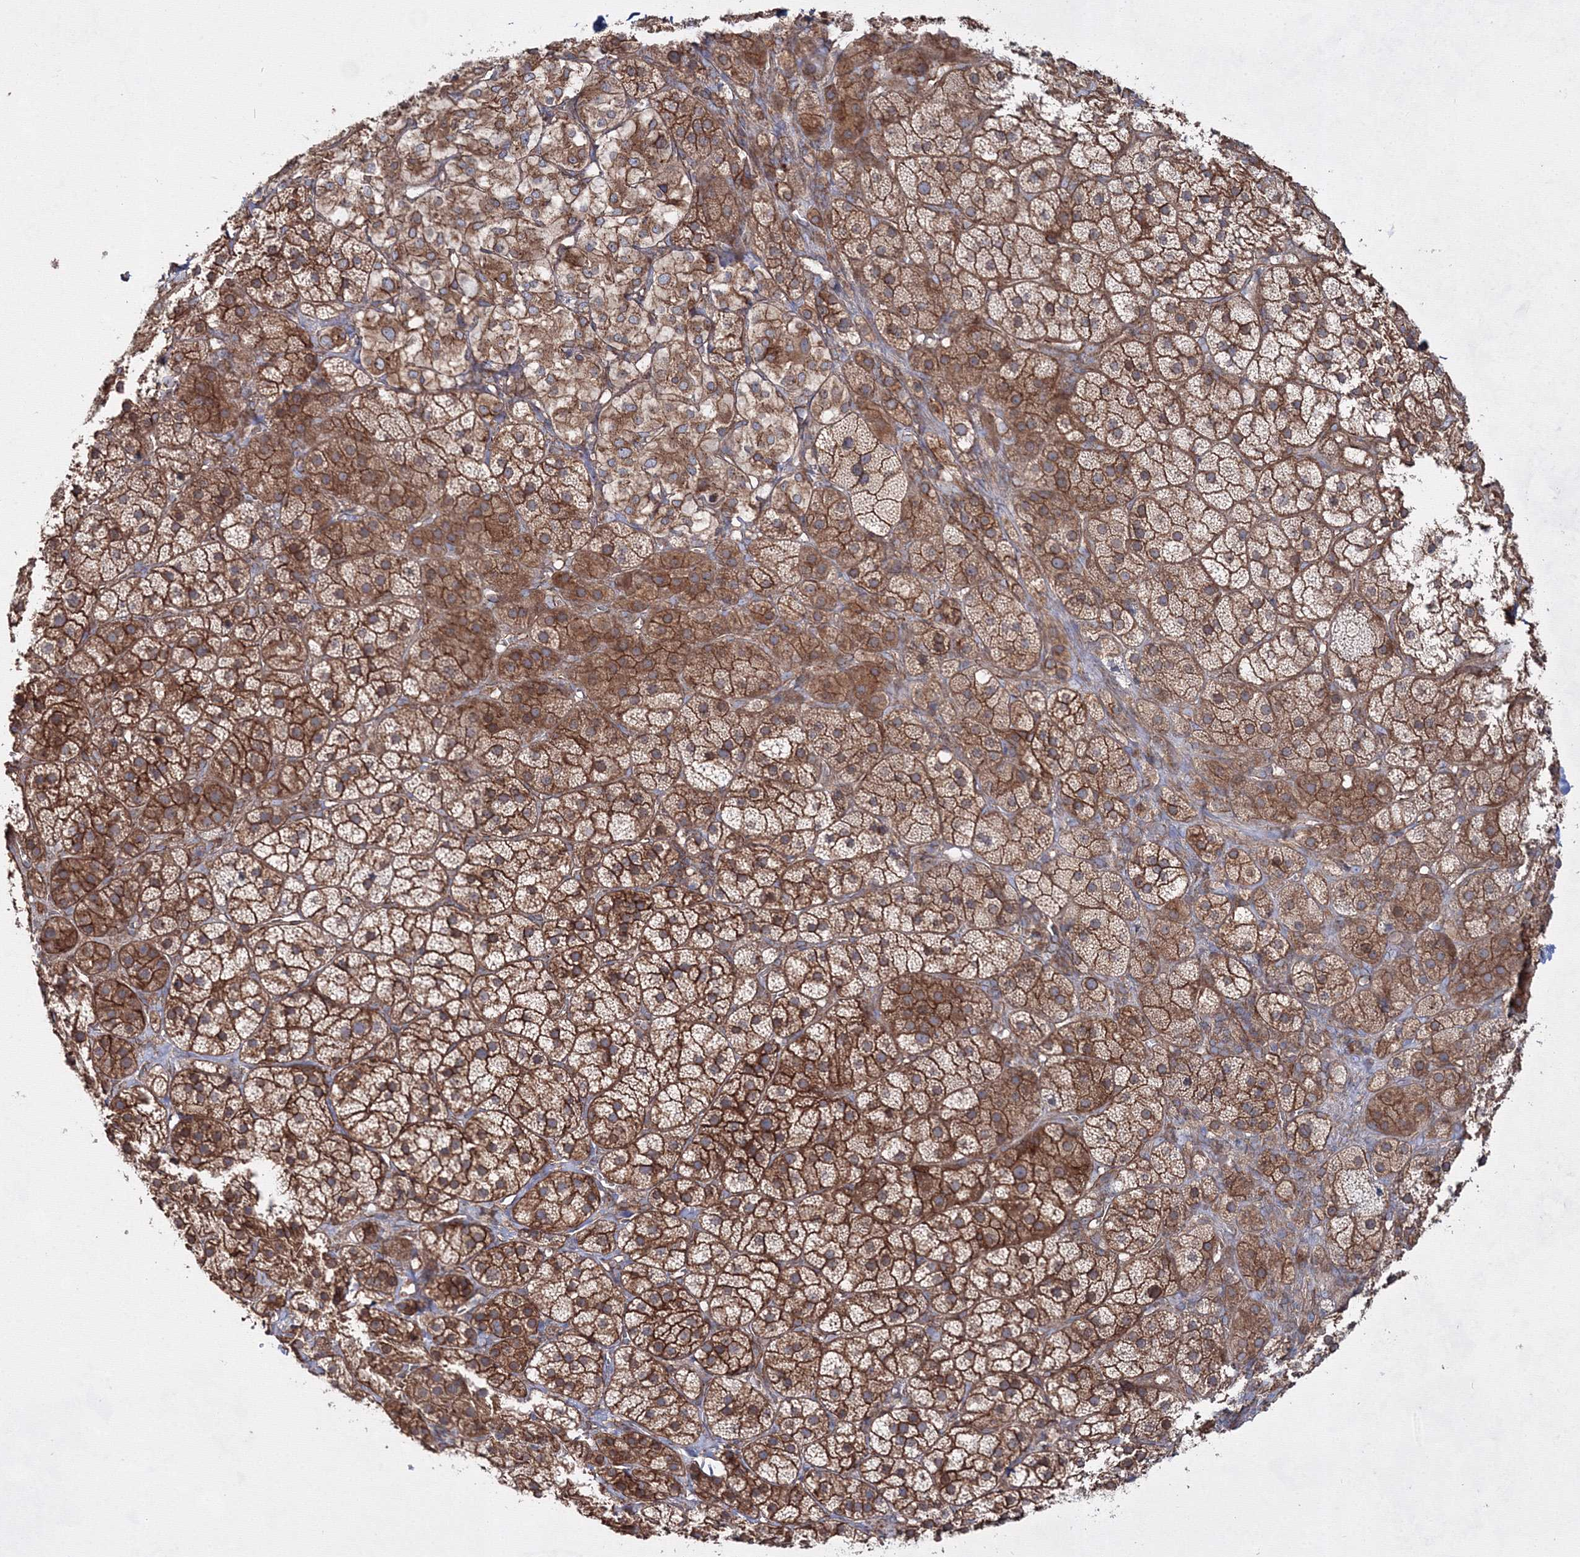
{"staining": {"intensity": "strong", "quantity": ">75%", "location": "cytoplasmic/membranous"}, "tissue": "adrenal gland", "cell_type": "Glandular cells", "image_type": "normal", "snomed": [{"axis": "morphology", "description": "Normal tissue, NOS"}, {"axis": "topography", "description": "Adrenal gland"}], "caption": "Protein positivity by immunohistochemistry (IHC) displays strong cytoplasmic/membranous staining in approximately >75% of glandular cells in unremarkable adrenal gland.", "gene": "EXOC6", "patient": {"sex": "female", "age": 44}}